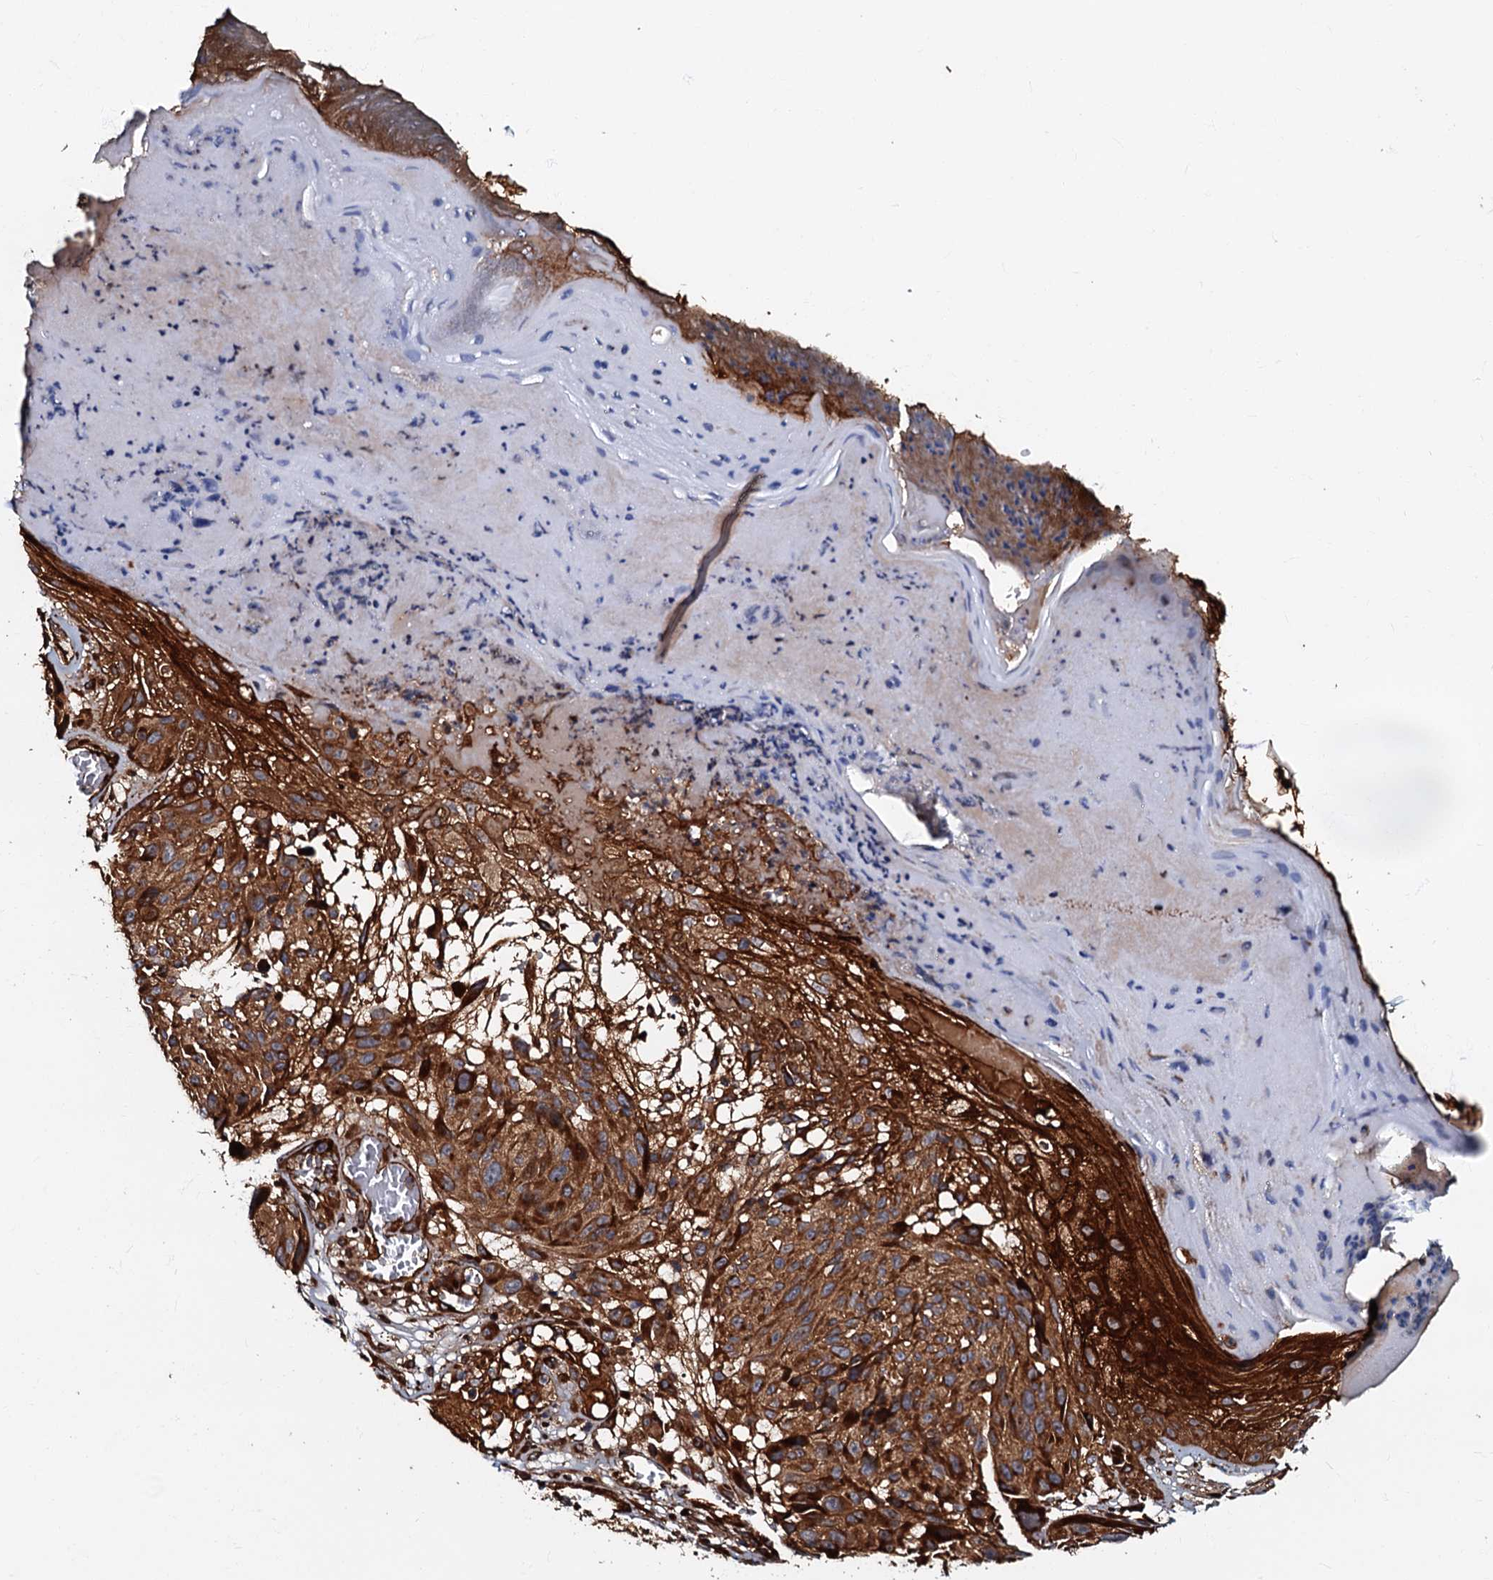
{"staining": {"intensity": "strong", "quantity": ">75%", "location": "cytoplasmic/membranous"}, "tissue": "melanoma", "cell_type": "Tumor cells", "image_type": "cancer", "snomed": [{"axis": "morphology", "description": "Malignant melanoma, NOS"}, {"axis": "topography", "description": "Skin"}], "caption": "Melanoma stained with a brown dye reveals strong cytoplasmic/membranous positive staining in about >75% of tumor cells.", "gene": "BLOC1S6", "patient": {"sex": "male", "age": 83}}